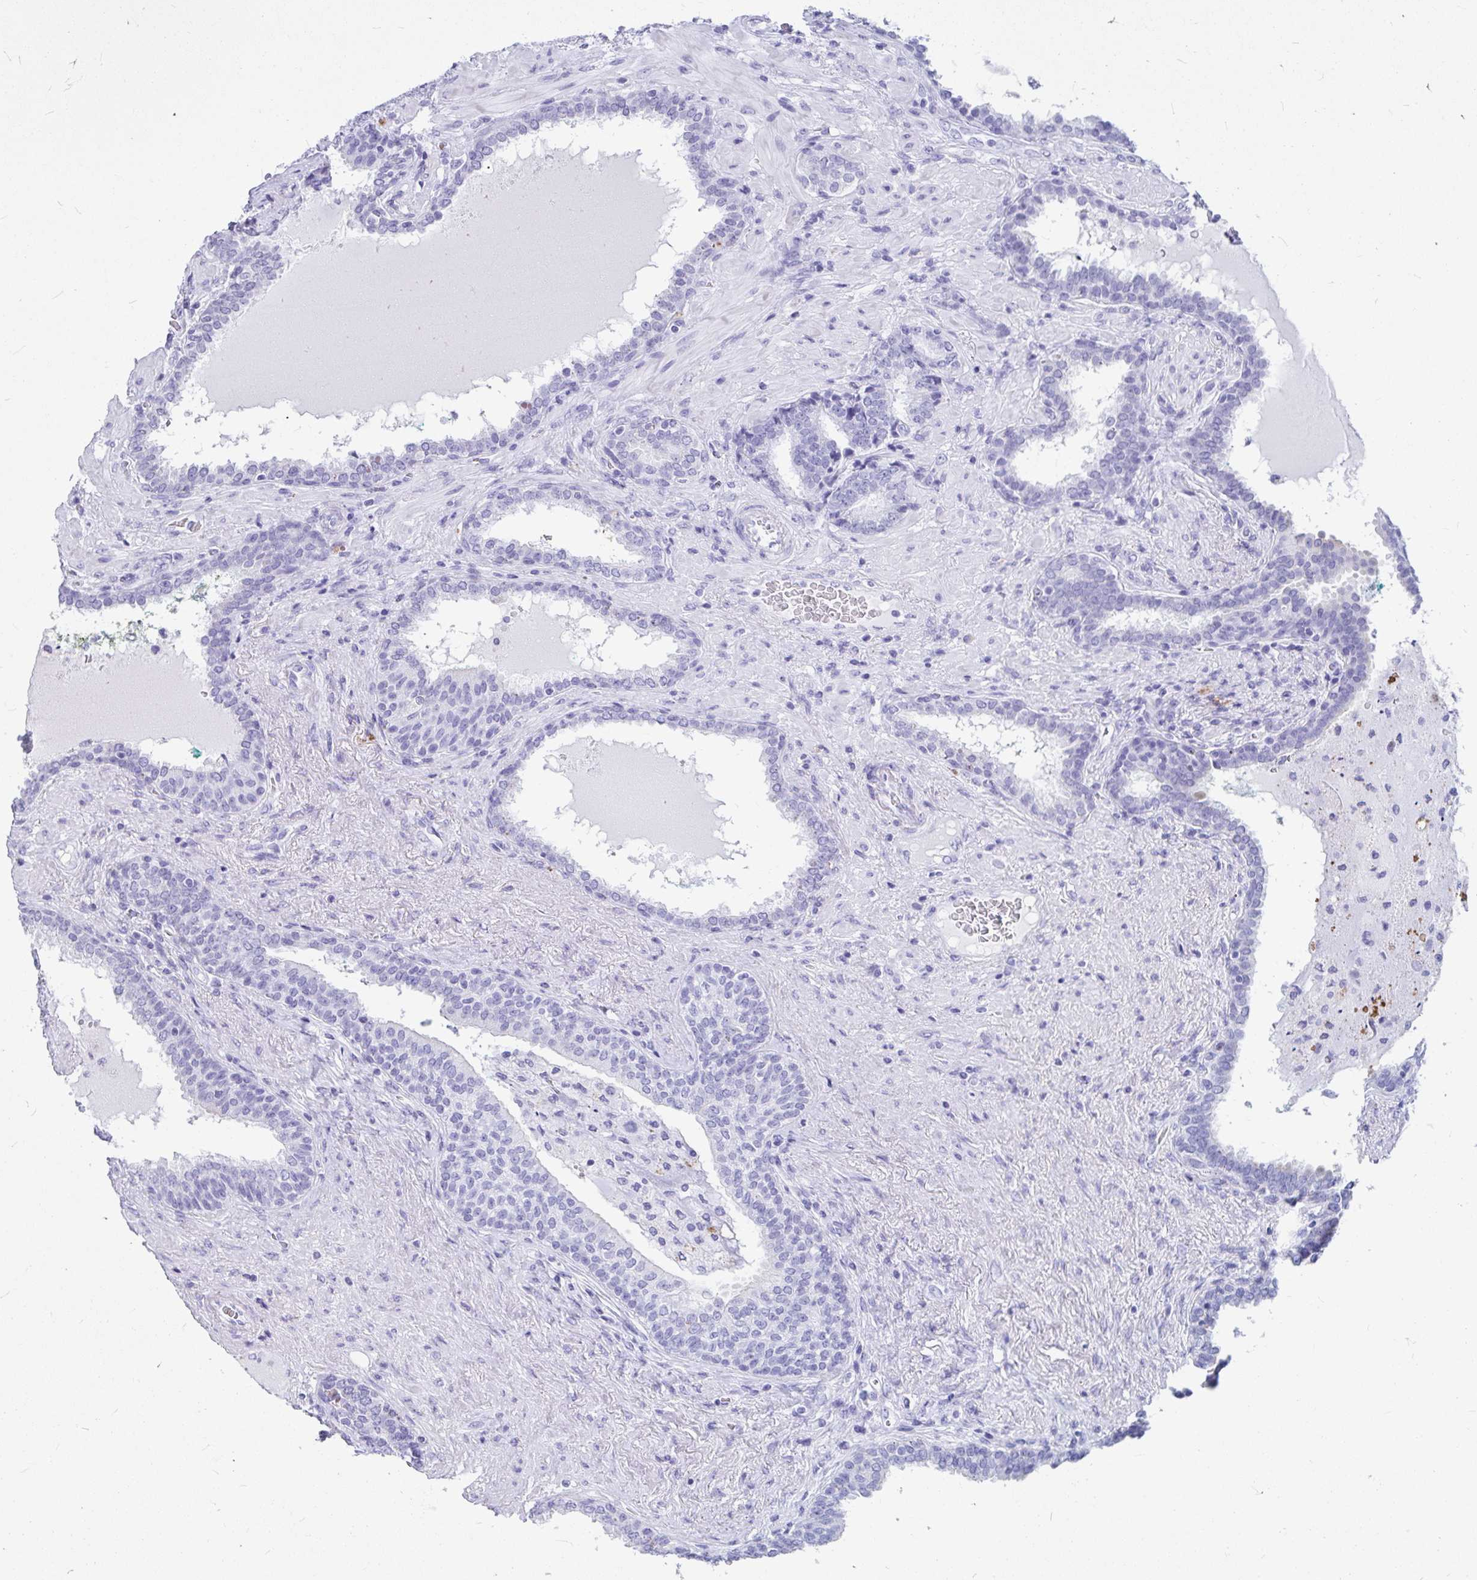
{"staining": {"intensity": "negative", "quantity": "none", "location": "none"}, "tissue": "prostate cancer", "cell_type": "Tumor cells", "image_type": "cancer", "snomed": [{"axis": "morphology", "description": "Adenocarcinoma, High grade"}, {"axis": "topography", "description": "Prostate"}], "caption": "This is an immunohistochemistry (IHC) photomicrograph of prostate high-grade adenocarcinoma. There is no positivity in tumor cells.", "gene": "OR5J2", "patient": {"sex": "male", "age": 72}}